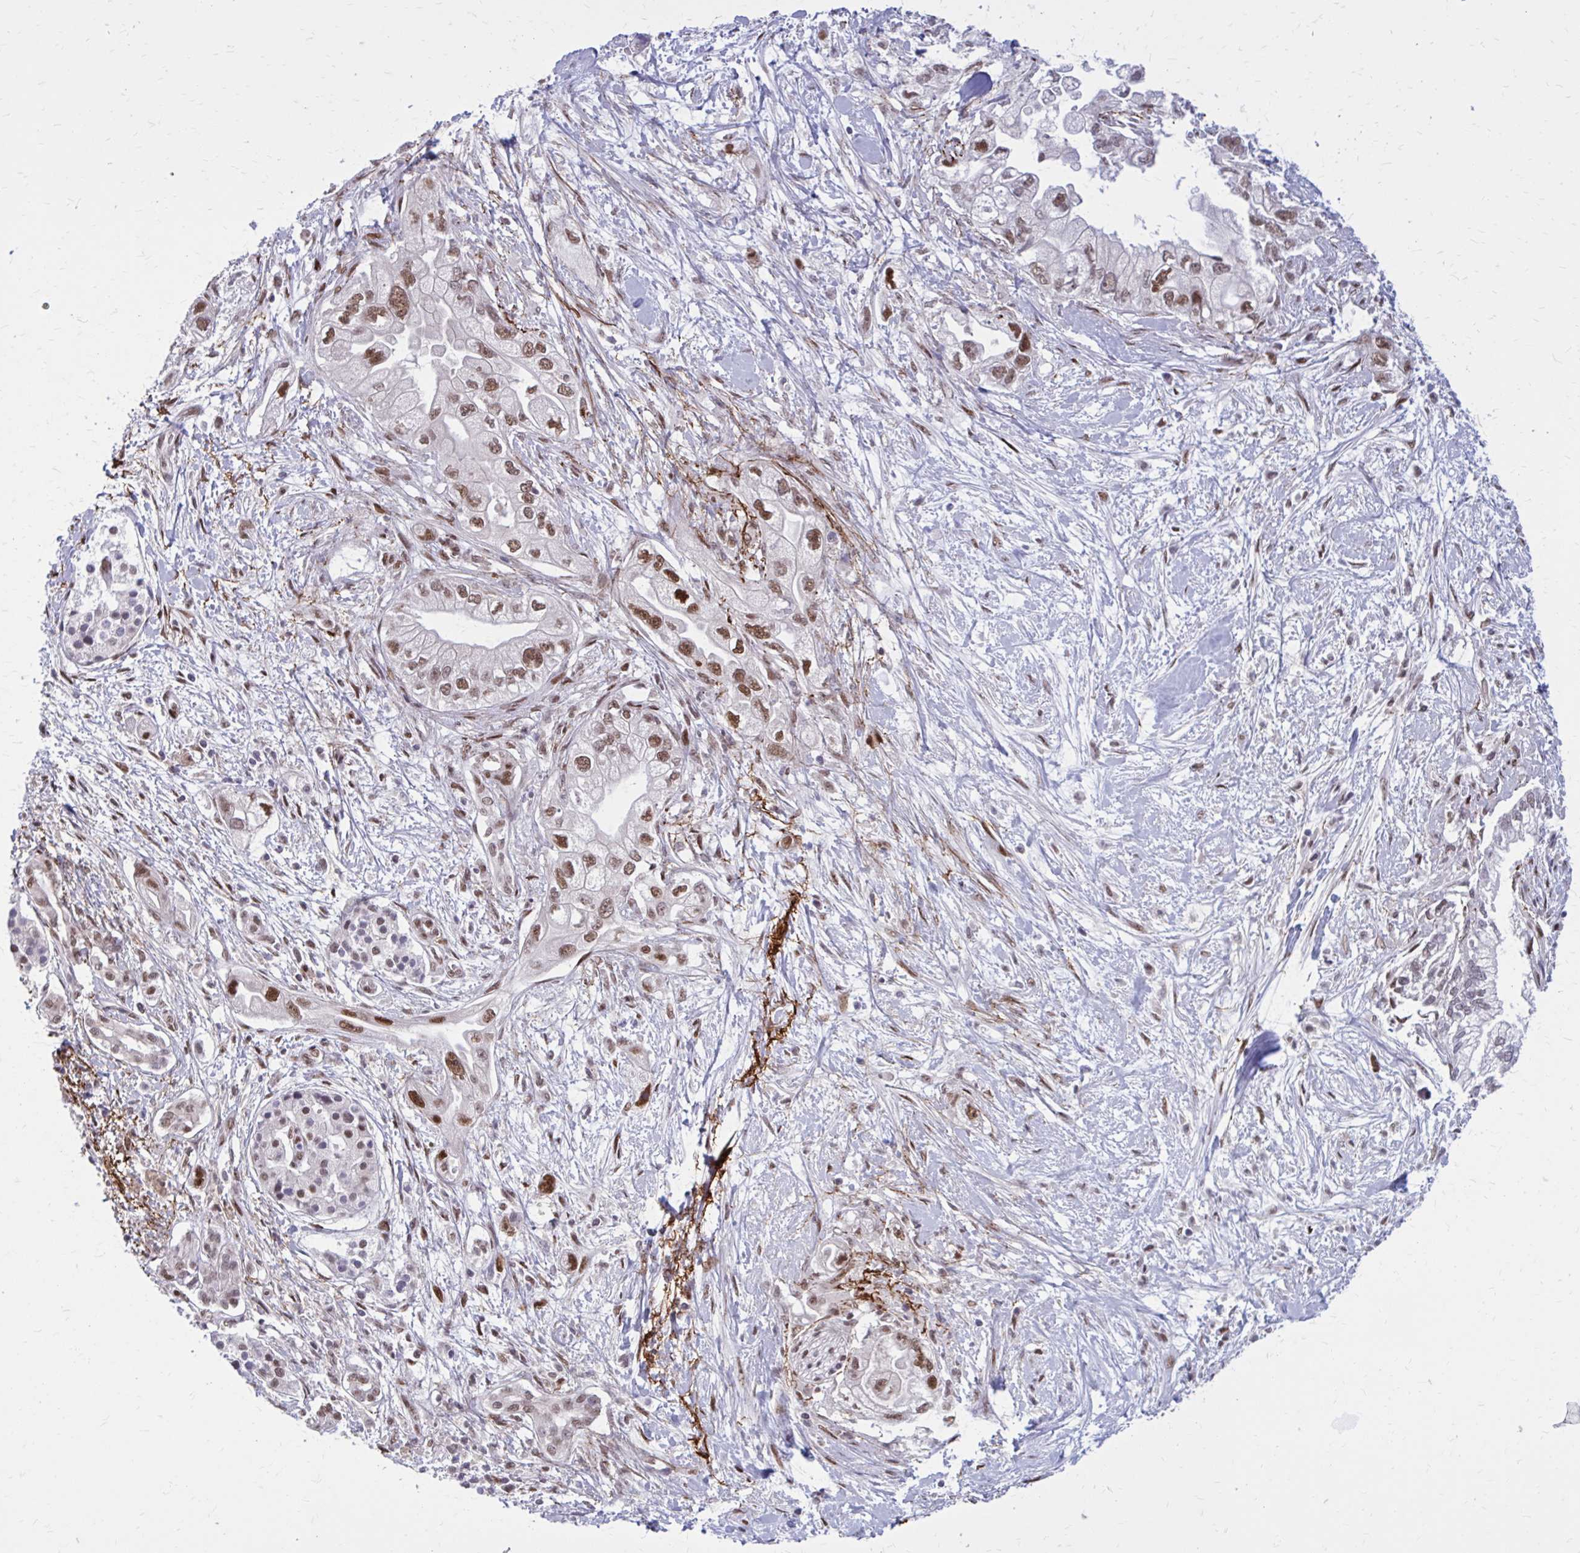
{"staining": {"intensity": "moderate", "quantity": ">75%", "location": "nuclear"}, "tissue": "pancreatic cancer", "cell_type": "Tumor cells", "image_type": "cancer", "snomed": [{"axis": "morphology", "description": "Adenocarcinoma, NOS"}, {"axis": "topography", "description": "Pancreas"}], "caption": "Pancreatic cancer (adenocarcinoma) stained for a protein (brown) displays moderate nuclear positive expression in approximately >75% of tumor cells.", "gene": "PSME4", "patient": {"sex": "male", "age": 70}}